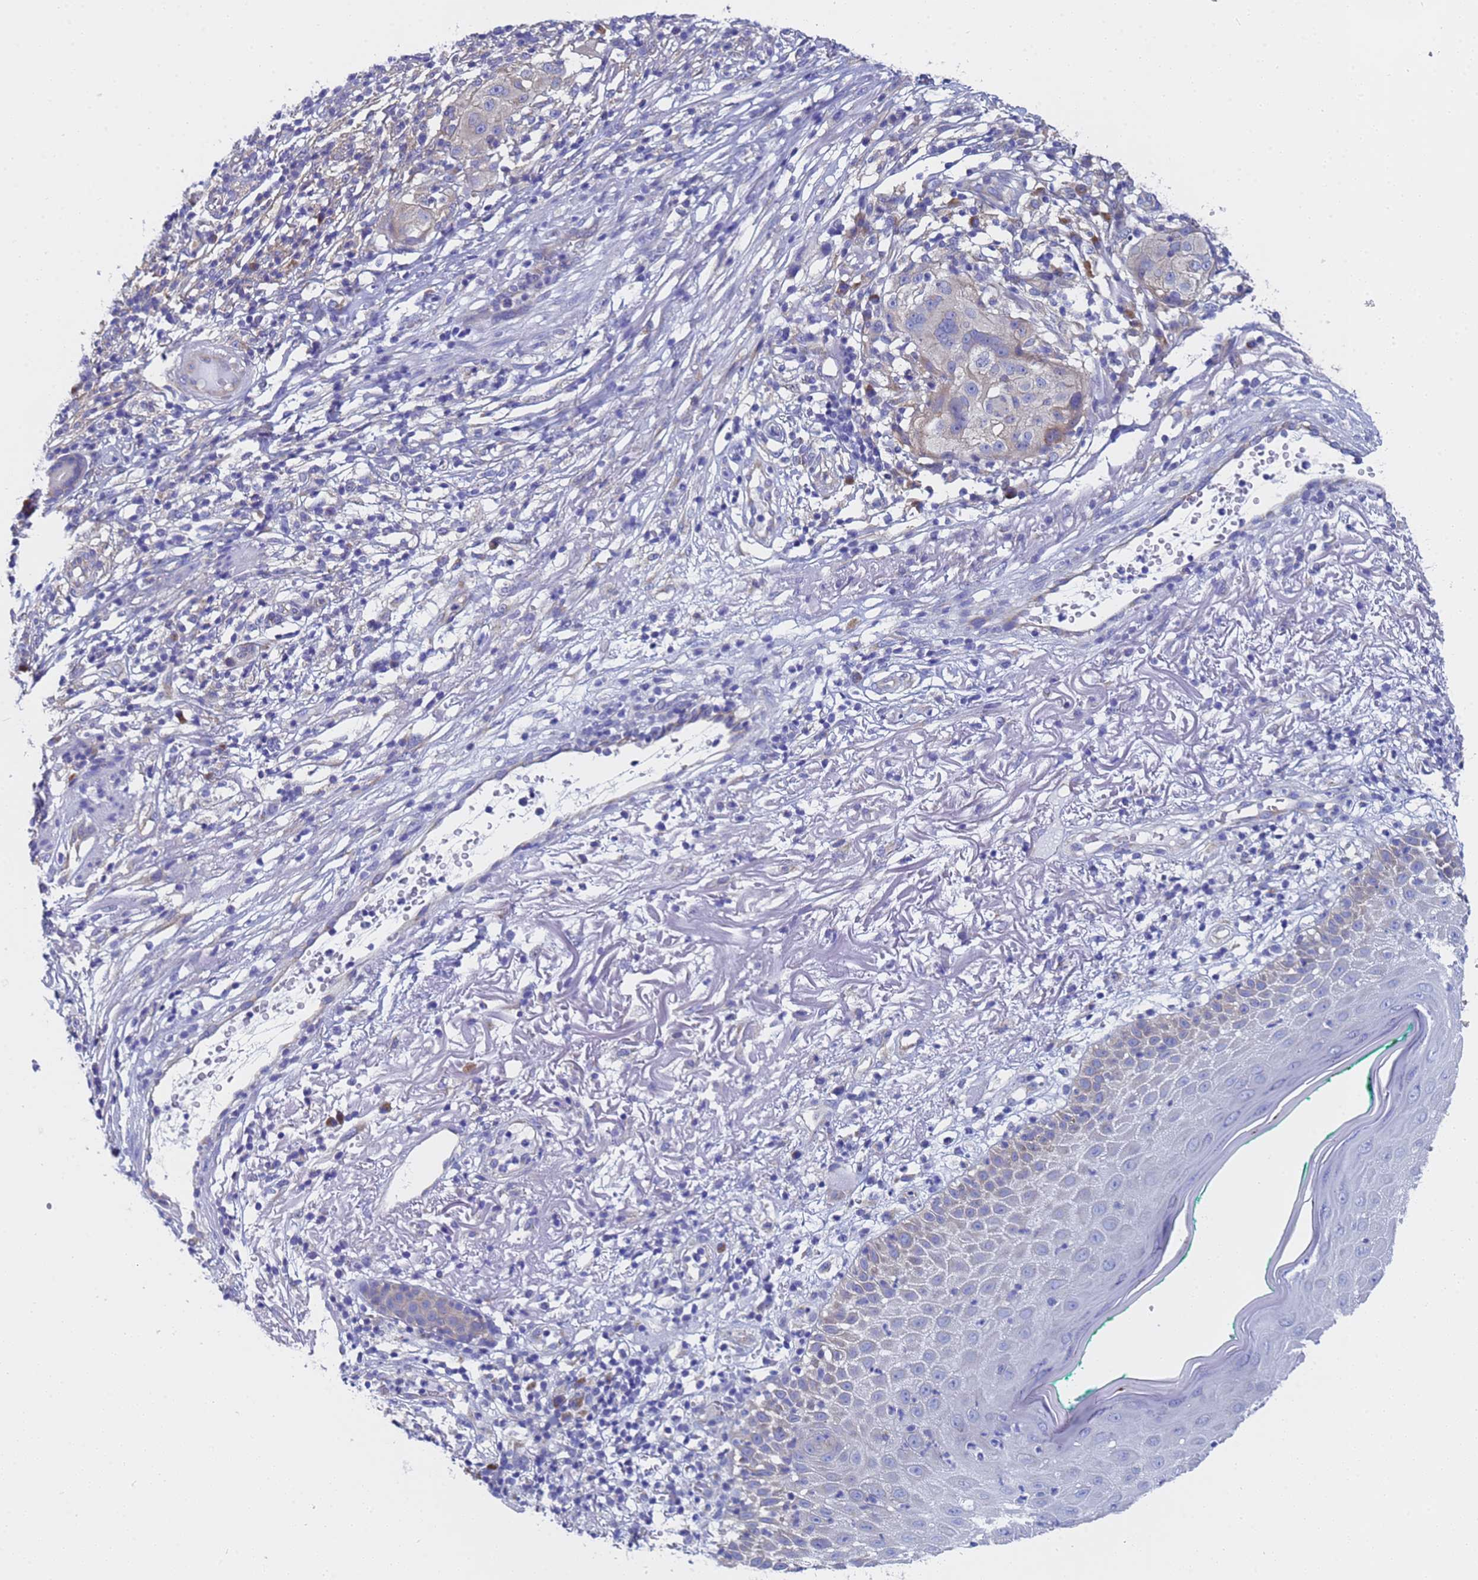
{"staining": {"intensity": "negative", "quantity": "none", "location": "none"}, "tissue": "melanoma", "cell_type": "Tumor cells", "image_type": "cancer", "snomed": [{"axis": "morphology", "description": "Necrosis, NOS"}, {"axis": "morphology", "description": "Malignant melanoma, NOS"}, {"axis": "topography", "description": "Skin"}], "caption": "Malignant melanoma was stained to show a protein in brown. There is no significant positivity in tumor cells.", "gene": "TM4SF4", "patient": {"sex": "female", "age": 87}}